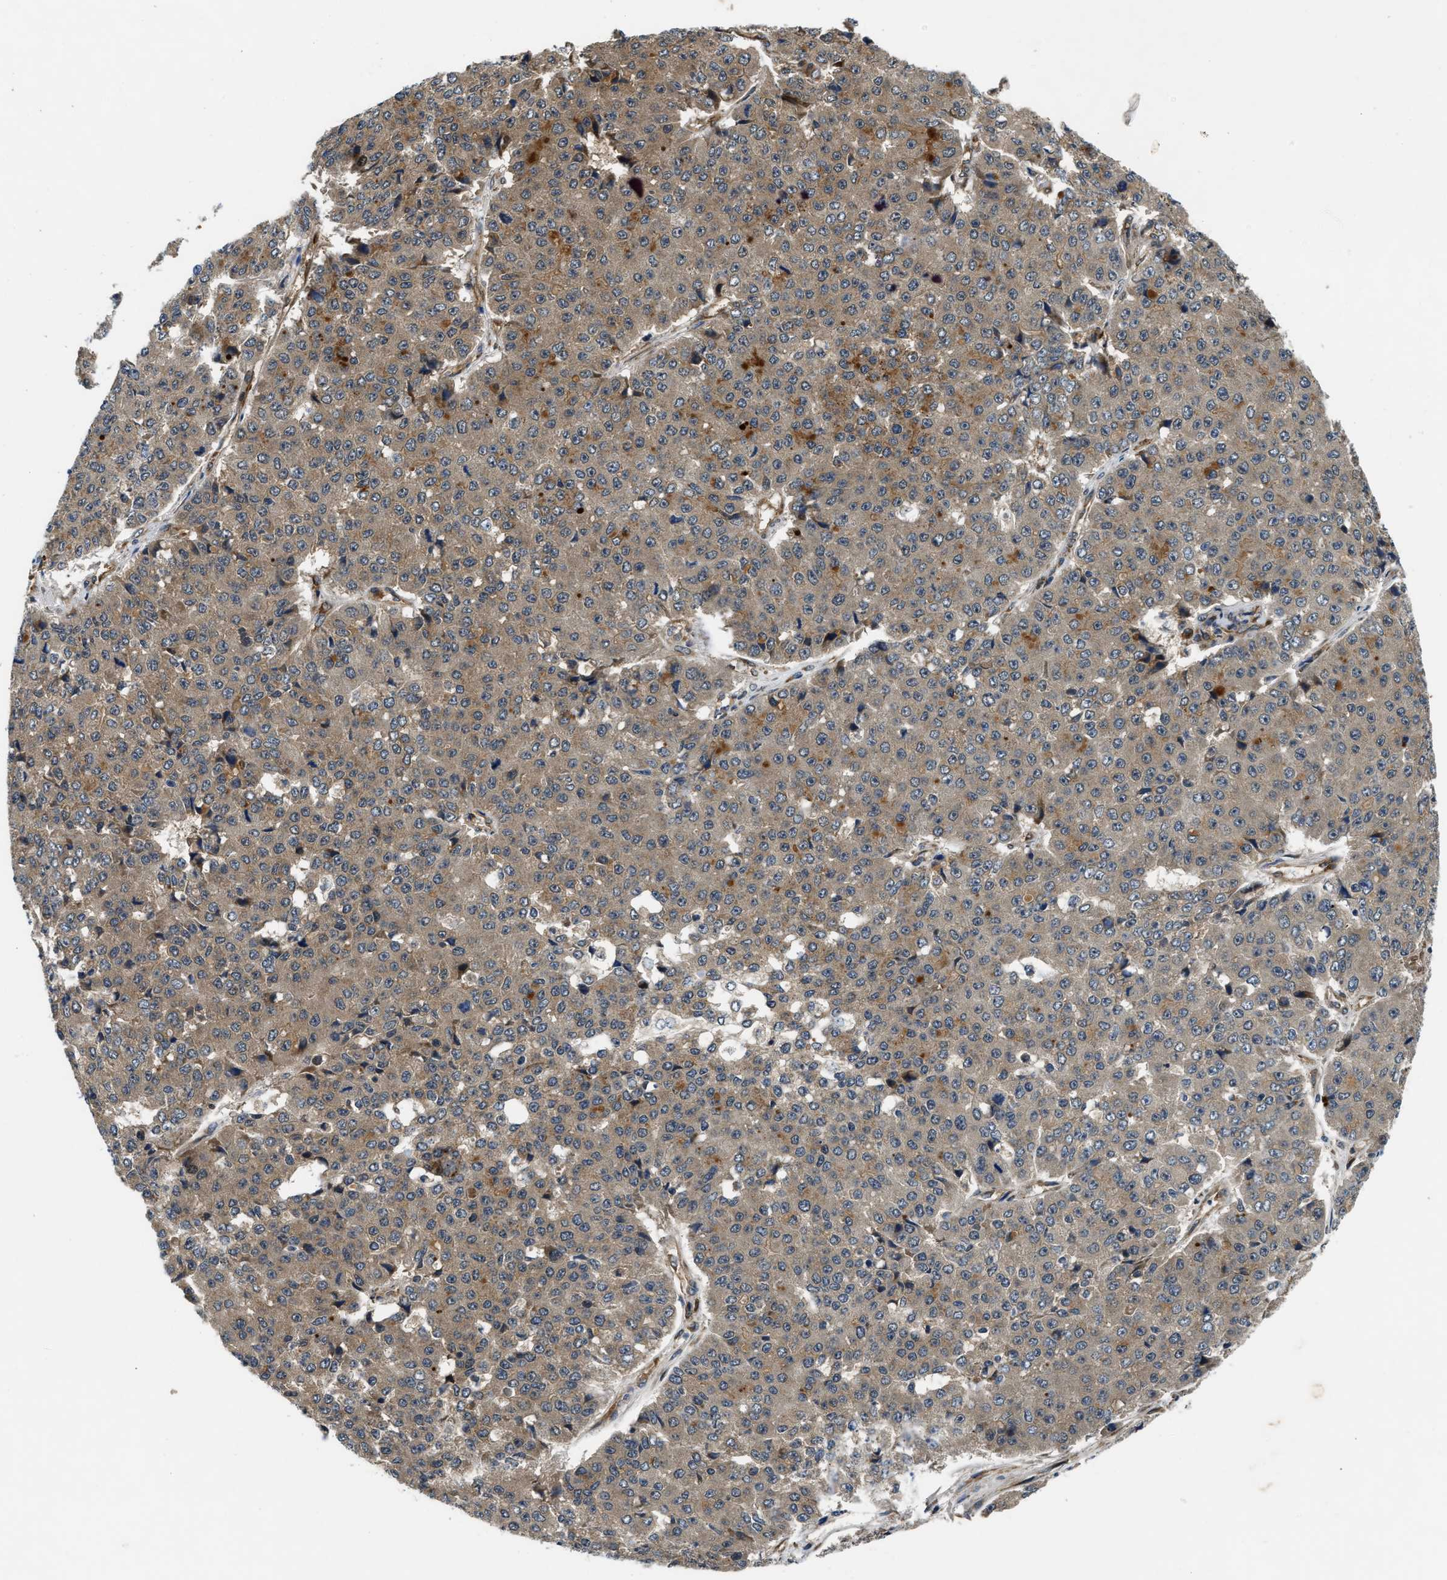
{"staining": {"intensity": "weak", "quantity": ">75%", "location": "cytoplasmic/membranous"}, "tissue": "pancreatic cancer", "cell_type": "Tumor cells", "image_type": "cancer", "snomed": [{"axis": "morphology", "description": "Adenocarcinoma, NOS"}, {"axis": "topography", "description": "Pancreas"}], "caption": "Pancreatic adenocarcinoma stained for a protein demonstrates weak cytoplasmic/membranous positivity in tumor cells.", "gene": "PNPLA8", "patient": {"sex": "male", "age": 50}}